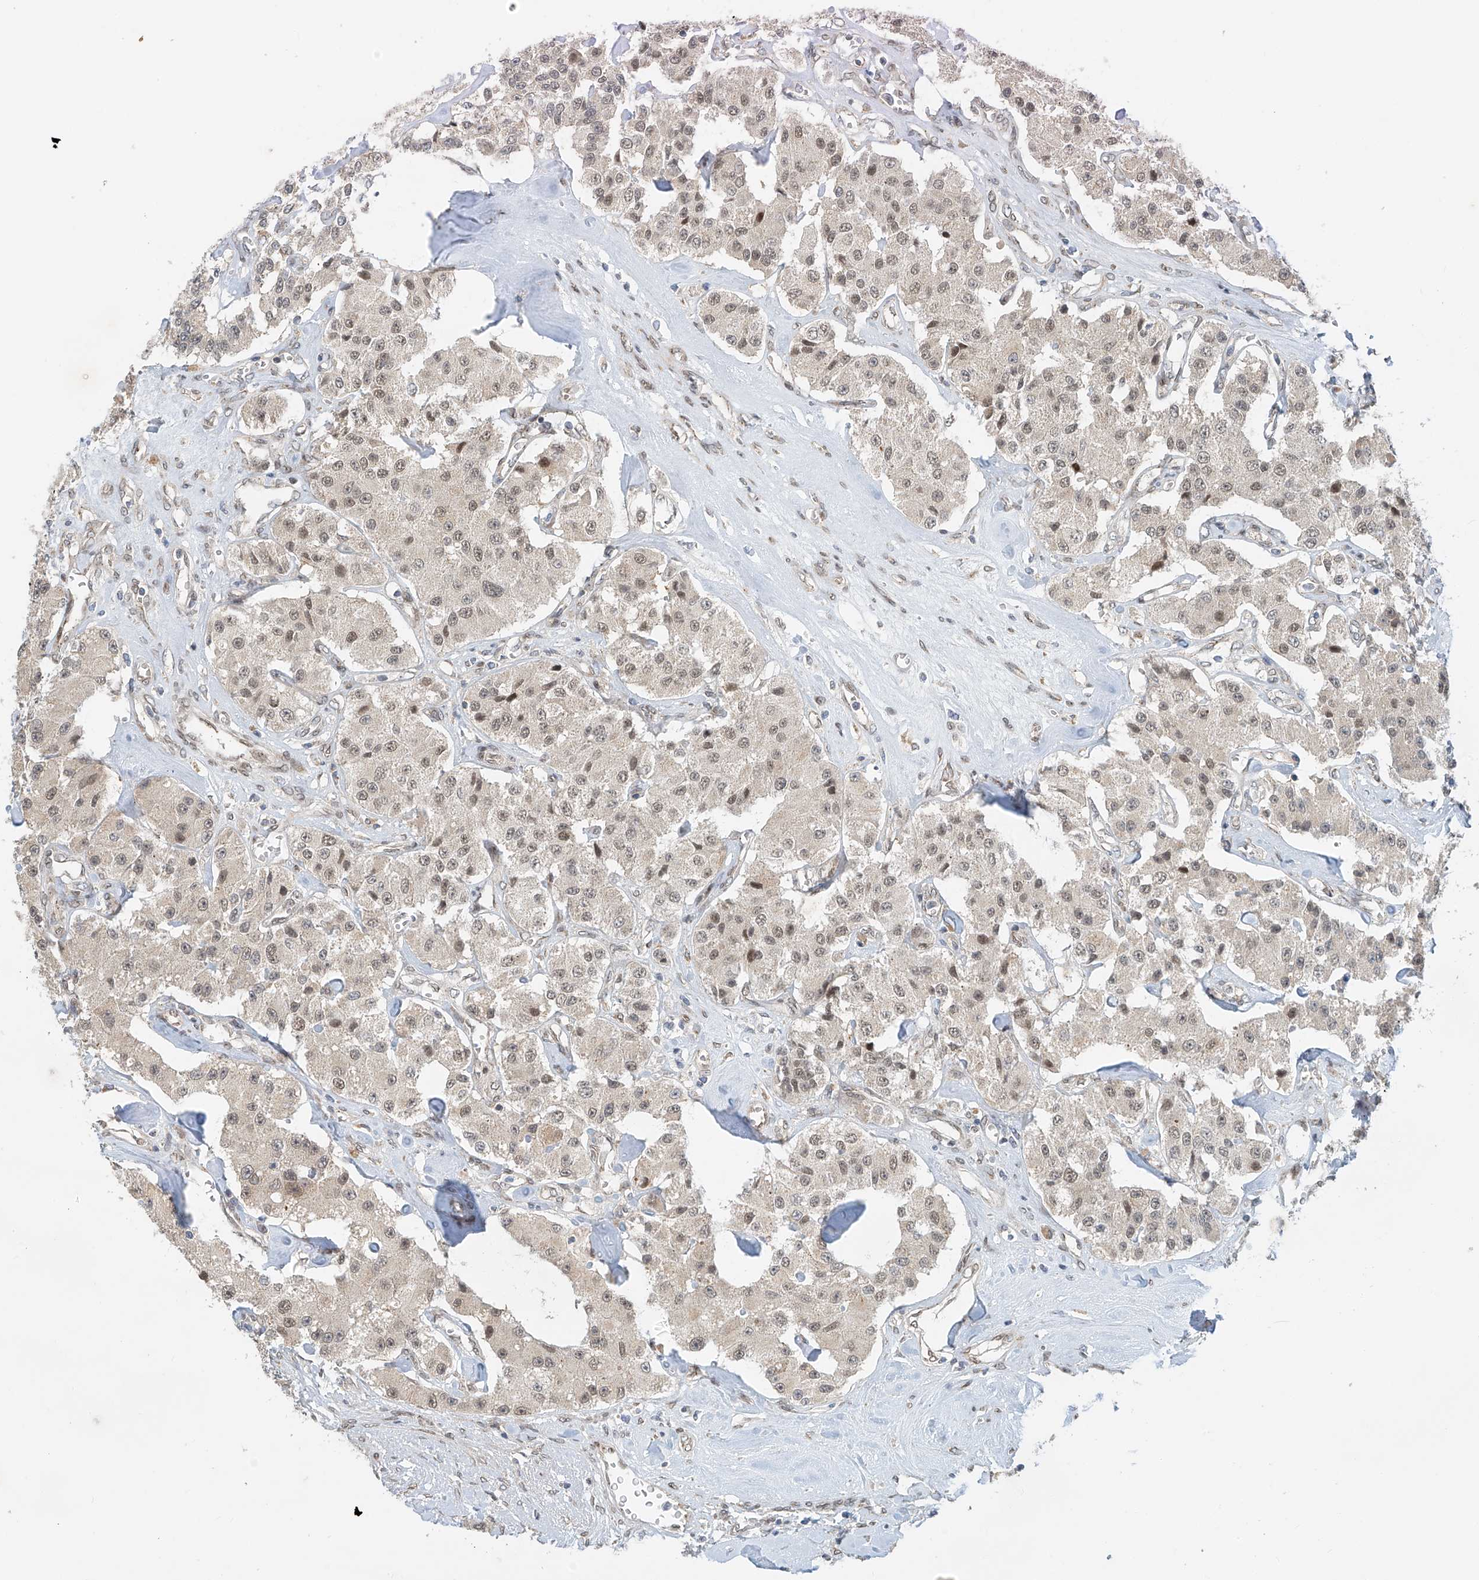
{"staining": {"intensity": "weak", "quantity": "25%-75%", "location": "cytoplasmic/membranous,nuclear"}, "tissue": "carcinoid", "cell_type": "Tumor cells", "image_type": "cancer", "snomed": [{"axis": "morphology", "description": "Carcinoid, malignant, NOS"}, {"axis": "topography", "description": "Pancreas"}], "caption": "Brown immunohistochemical staining in human carcinoid displays weak cytoplasmic/membranous and nuclear expression in approximately 25%-75% of tumor cells.", "gene": "STARD9", "patient": {"sex": "male", "age": 41}}